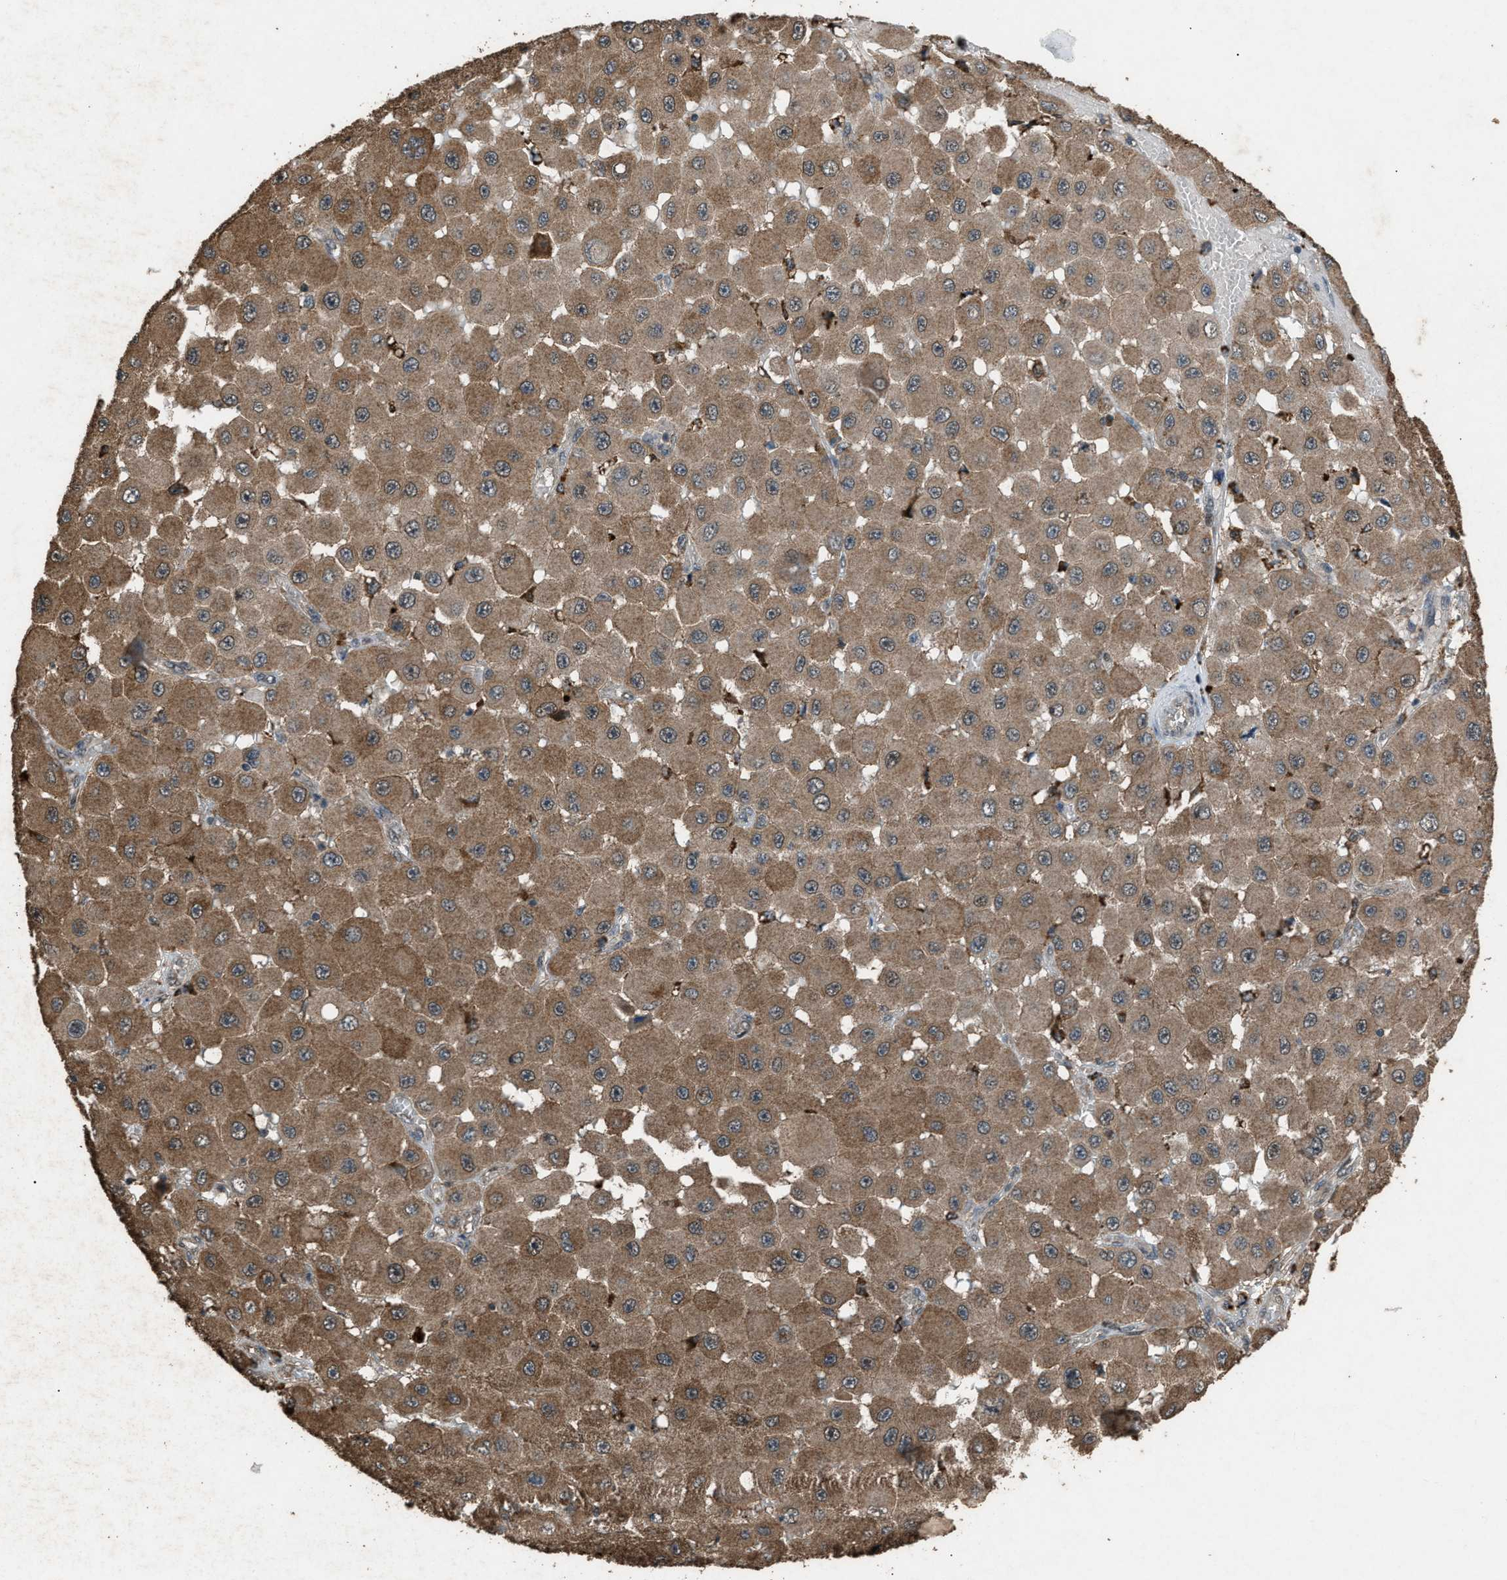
{"staining": {"intensity": "moderate", "quantity": ">75%", "location": "cytoplasmic/membranous"}, "tissue": "melanoma", "cell_type": "Tumor cells", "image_type": "cancer", "snomed": [{"axis": "morphology", "description": "Malignant melanoma, NOS"}, {"axis": "topography", "description": "Skin"}], "caption": "This is a histology image of immunohistochemistry (IHC) staining of malignant melanoma, which shows moderate staining in the cytoplasmic/membranous of tumor cells.", "gene": "PSMD1", "patient": {"sex": "female", "age": 81}}